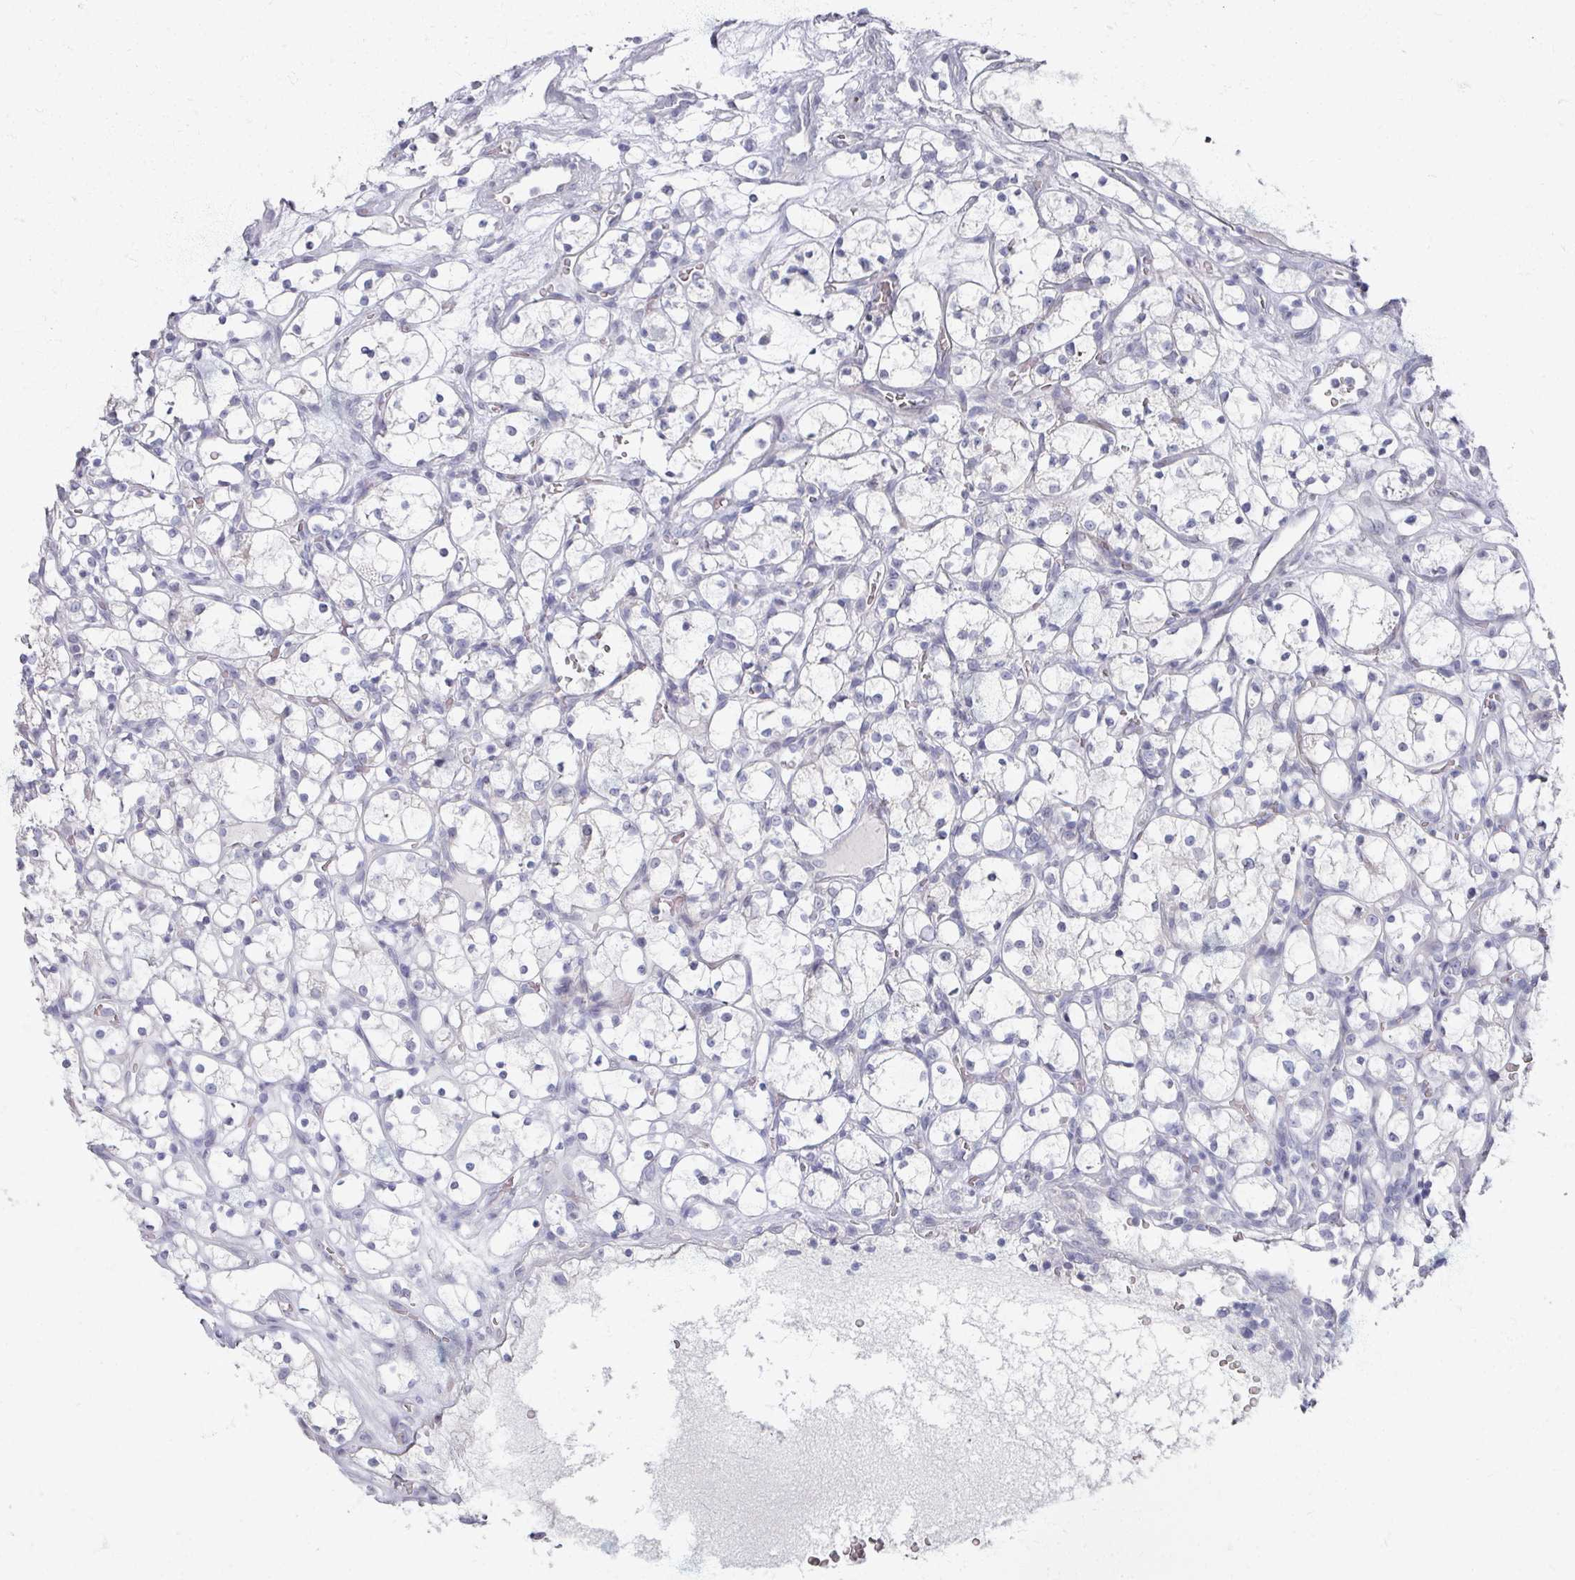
{"staining": {"intensity": "negative", "quantity": "none", "location": "none"}, "tissue": "renal cancer", "cell_type": "Tumor cells", "image_type": "cancer", "snomed": [{"axis": "morphology", "description": "Adenocarcinoma, NOS"}, {"axis": "topography", "description": "Kidney"}], "caption": "Immunohistochemistry of adenocarcinoma (renal) reveals no staining in tumor cells.", "gene": "TTYH3", "patient": {"sex": "female", "age": 69}}